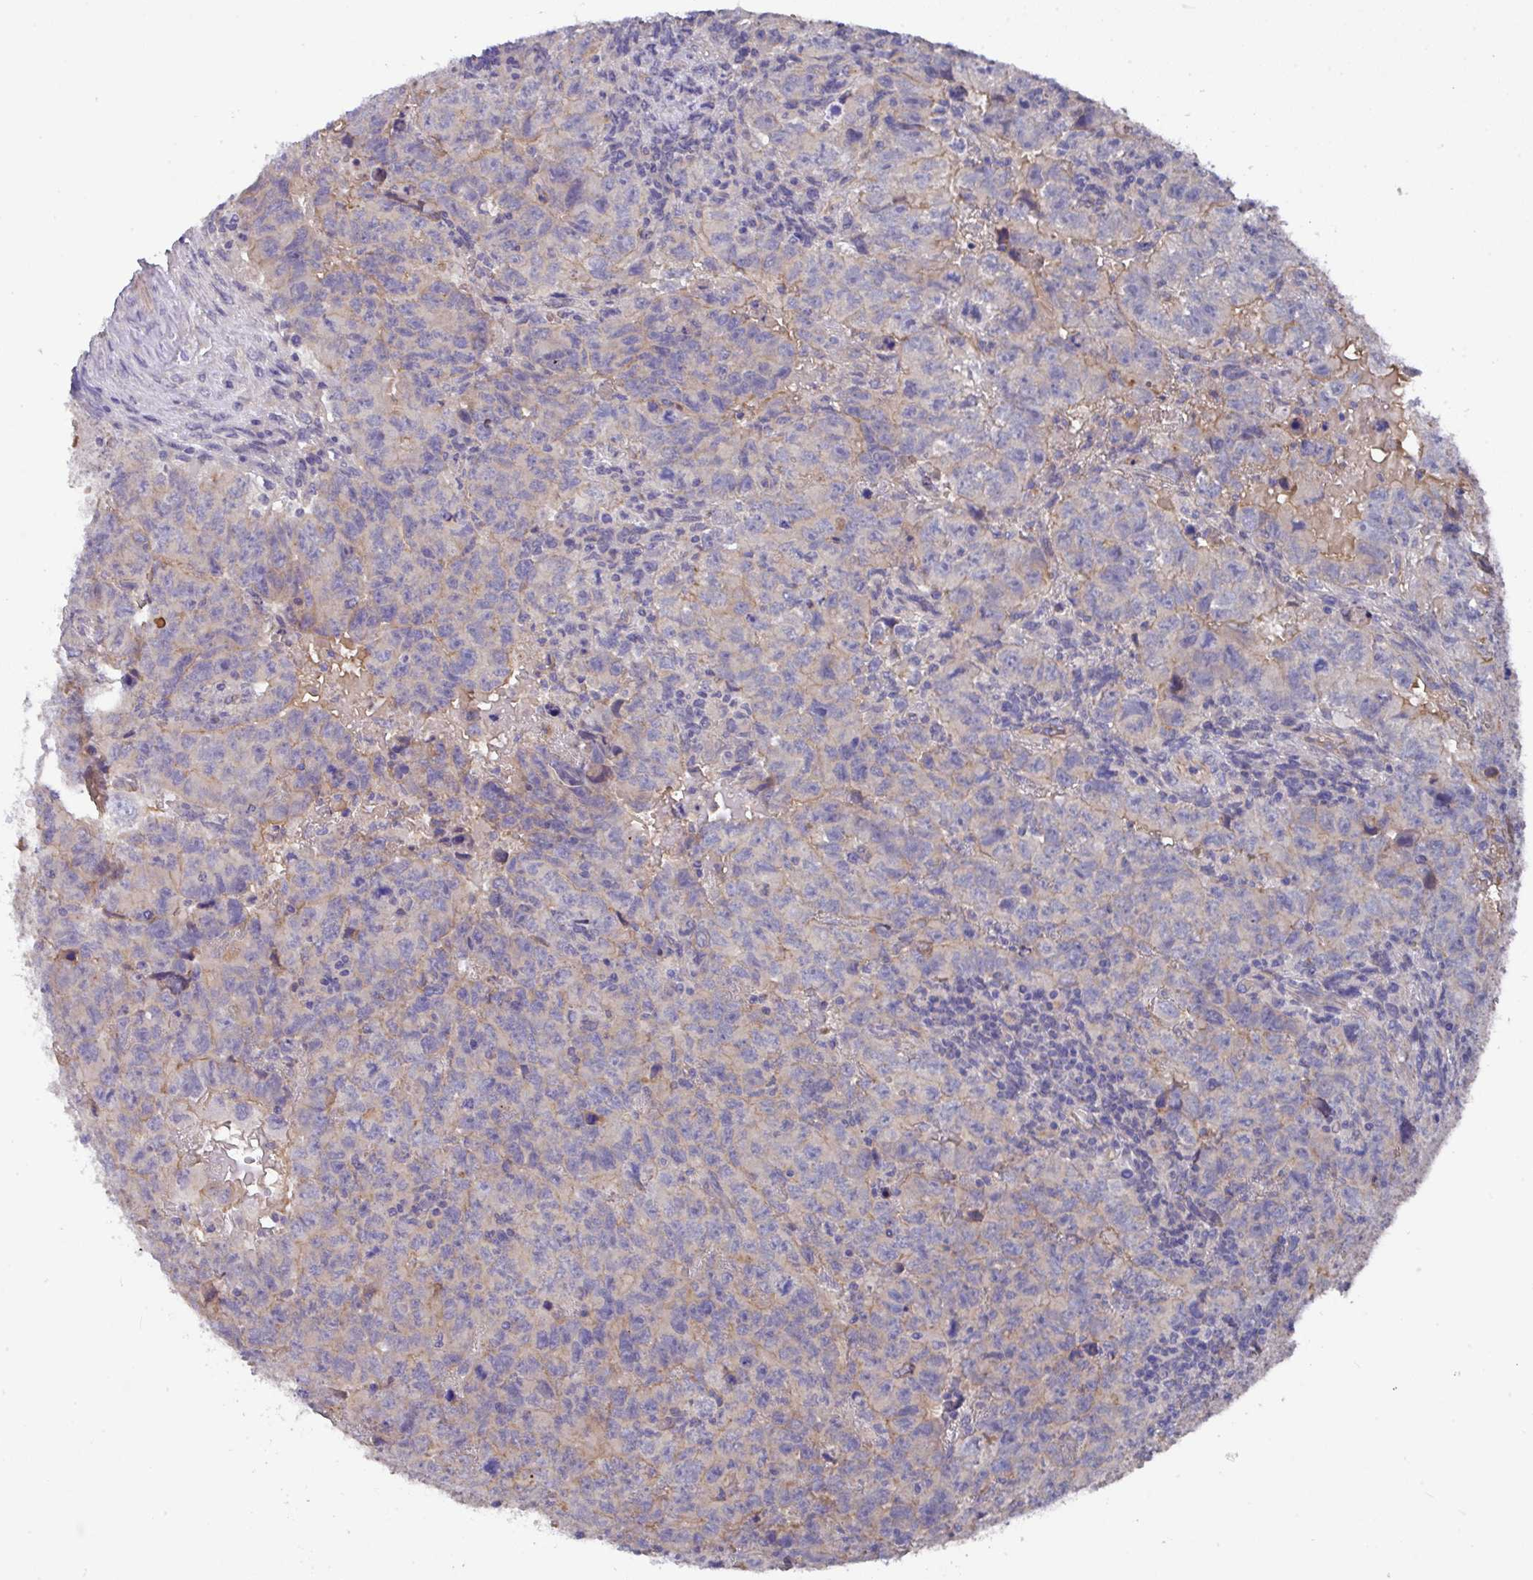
{"staining": {"intensity": "weak", "quantity": "<25%", "location": "cytoplasmic/membranous"}, "tissue": "testis cancer", "cell_type": "Tumor cells", "image_type": "cancer", "snomed": [{"axis": "morphology", "description": "Carcinoma, Embryonal, NOS"}, {"axis": "topography", "description": "Testis"}], "caption": "Histopathology image shows no significant protein expression in tumor cells of embryonal carcinoma (testis).", "gene": "PRR5", "patient": {"sex": "male", "age": 24}}